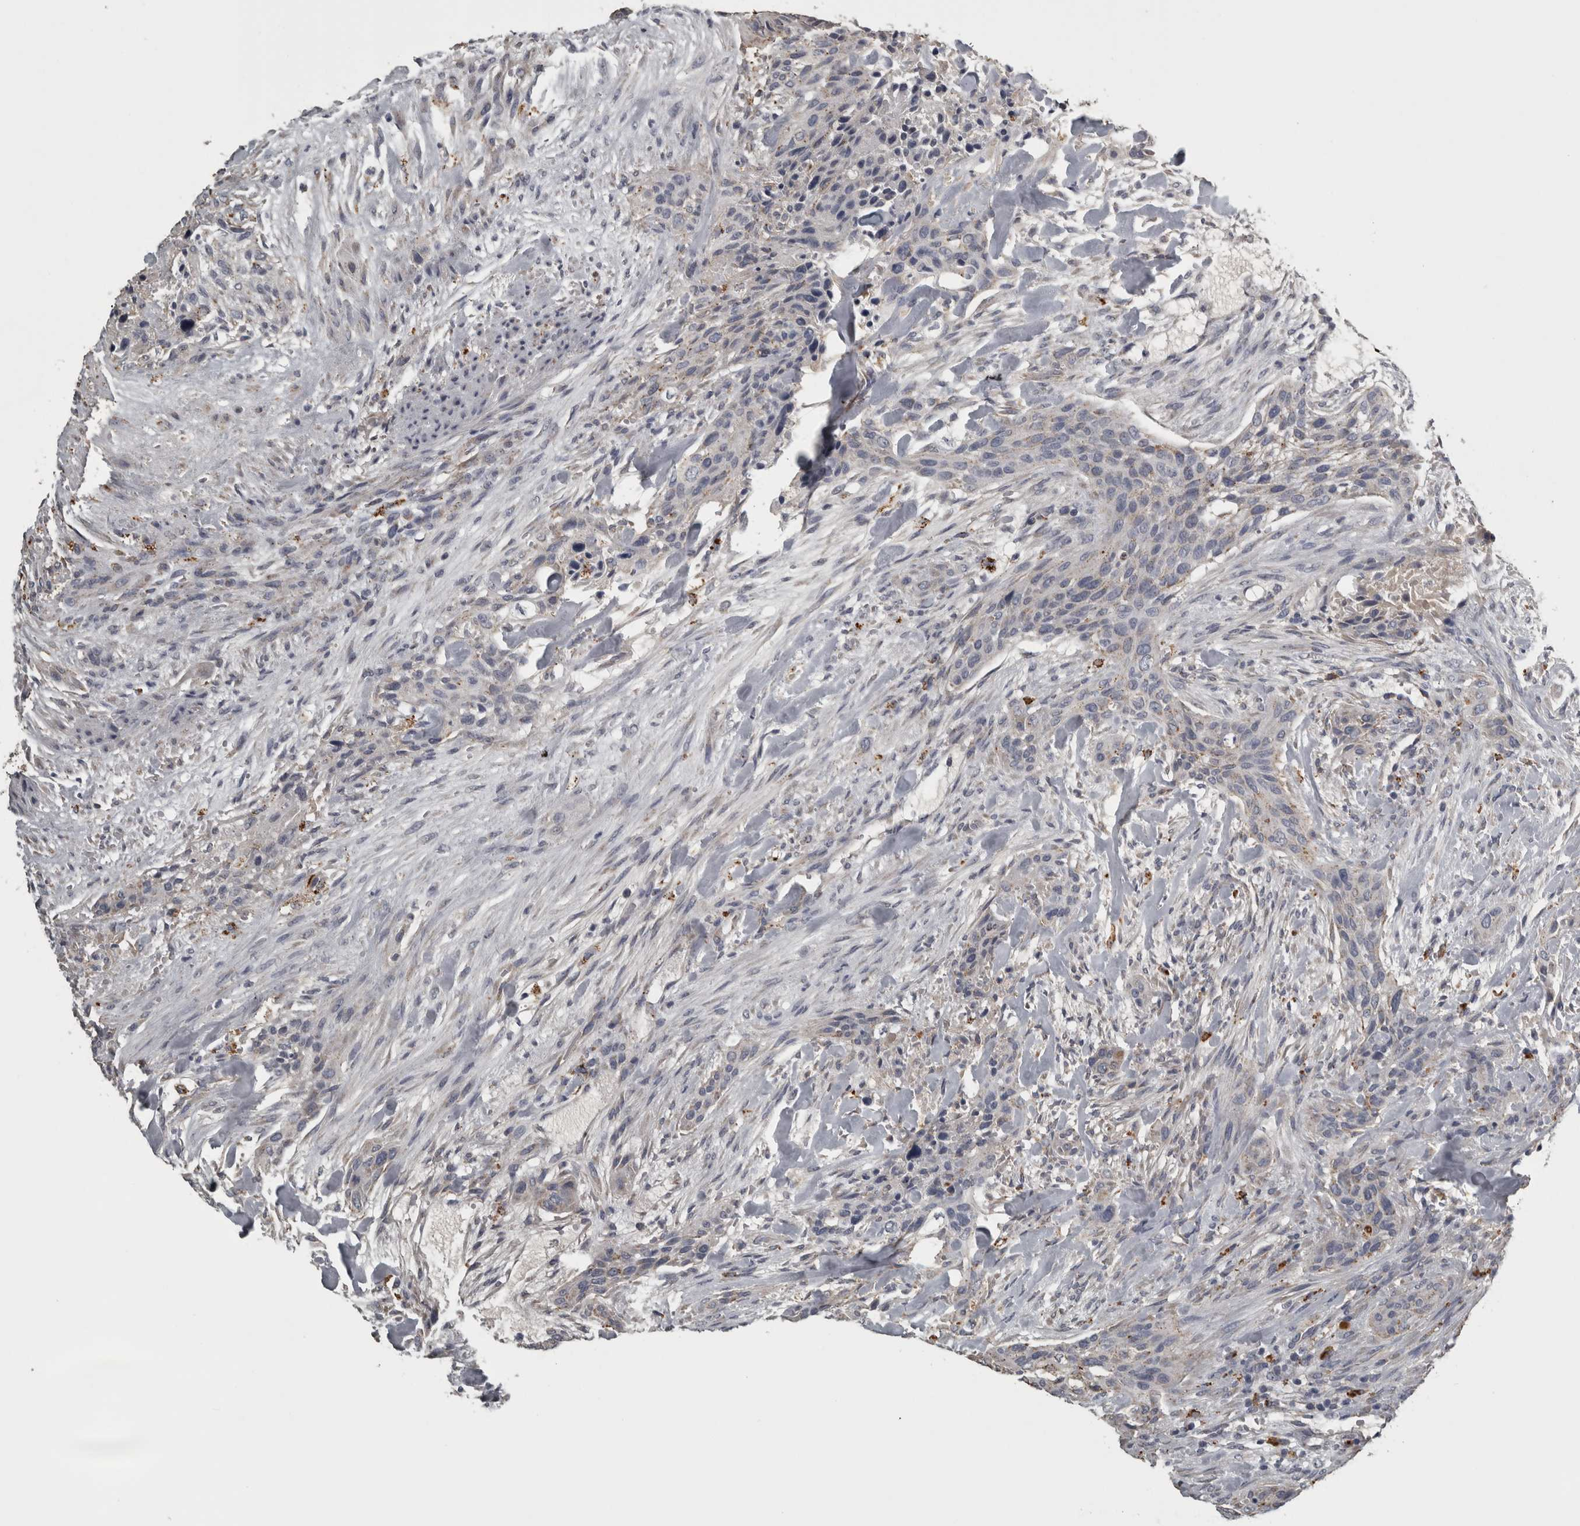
{"staining": {"intensity": "weak", "quantity": "<25%", "location": "cytoplasmic/membranous"}, "tissue": "urothelial cancer", "cell_type": "Tumor cells", "image_type": "cancer", "snomed": [{"axis": "morphology", "description": "Urothelial carcinoma, High grade"}, {"axis": "topography", "description": "Urinary bladder"}], "caption": "A photomicrograph of human urothelial cancer is negative for staining in tumor cells. The staining was performed using DAB to visualize the protein expression in brown, while the nuclei were stained in blue with hematoxylin (Magnification: 20x).", "gene": "FRK", "patient": {"sex": "male", "age": 35}}